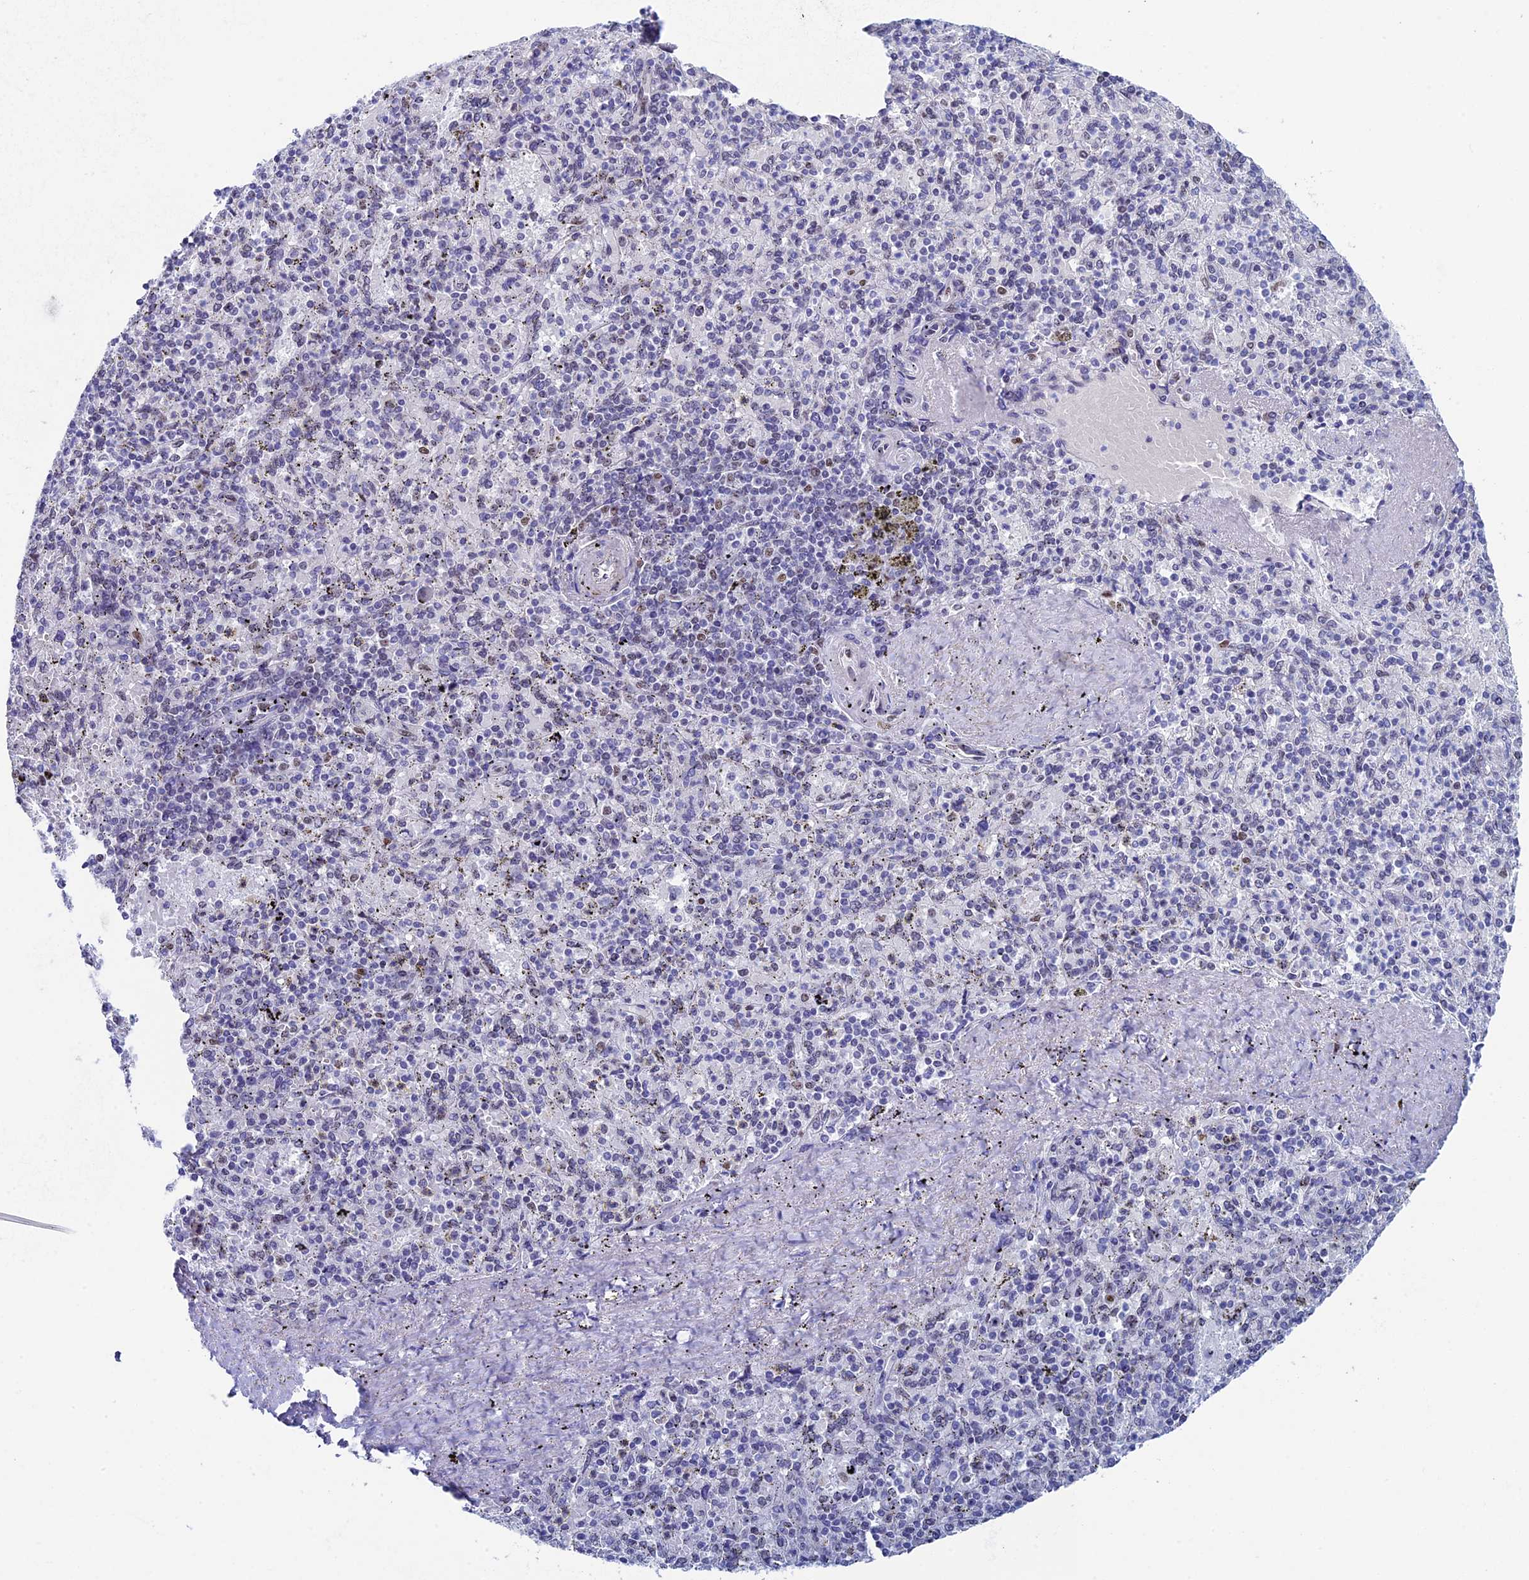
{"staining": {"intensity": "weak", "quantity": "<25%", "location": "nuclear"}, "tissue": "spleen", "cell_type": "Cells in red pulp", "image_type": "normal", "snomed": [{"axis": "morphology", "description": "Normal tissue, NOS"}, {"axis": "topography", "description": "Spleen"}], "caption": "This is an immunohistochemistry (IHC) histopathology image of benign spleen. There is no staining in cells in red pulp.", "gene": "CCDC86", "patient": {"sex": "male", "age": 82}}